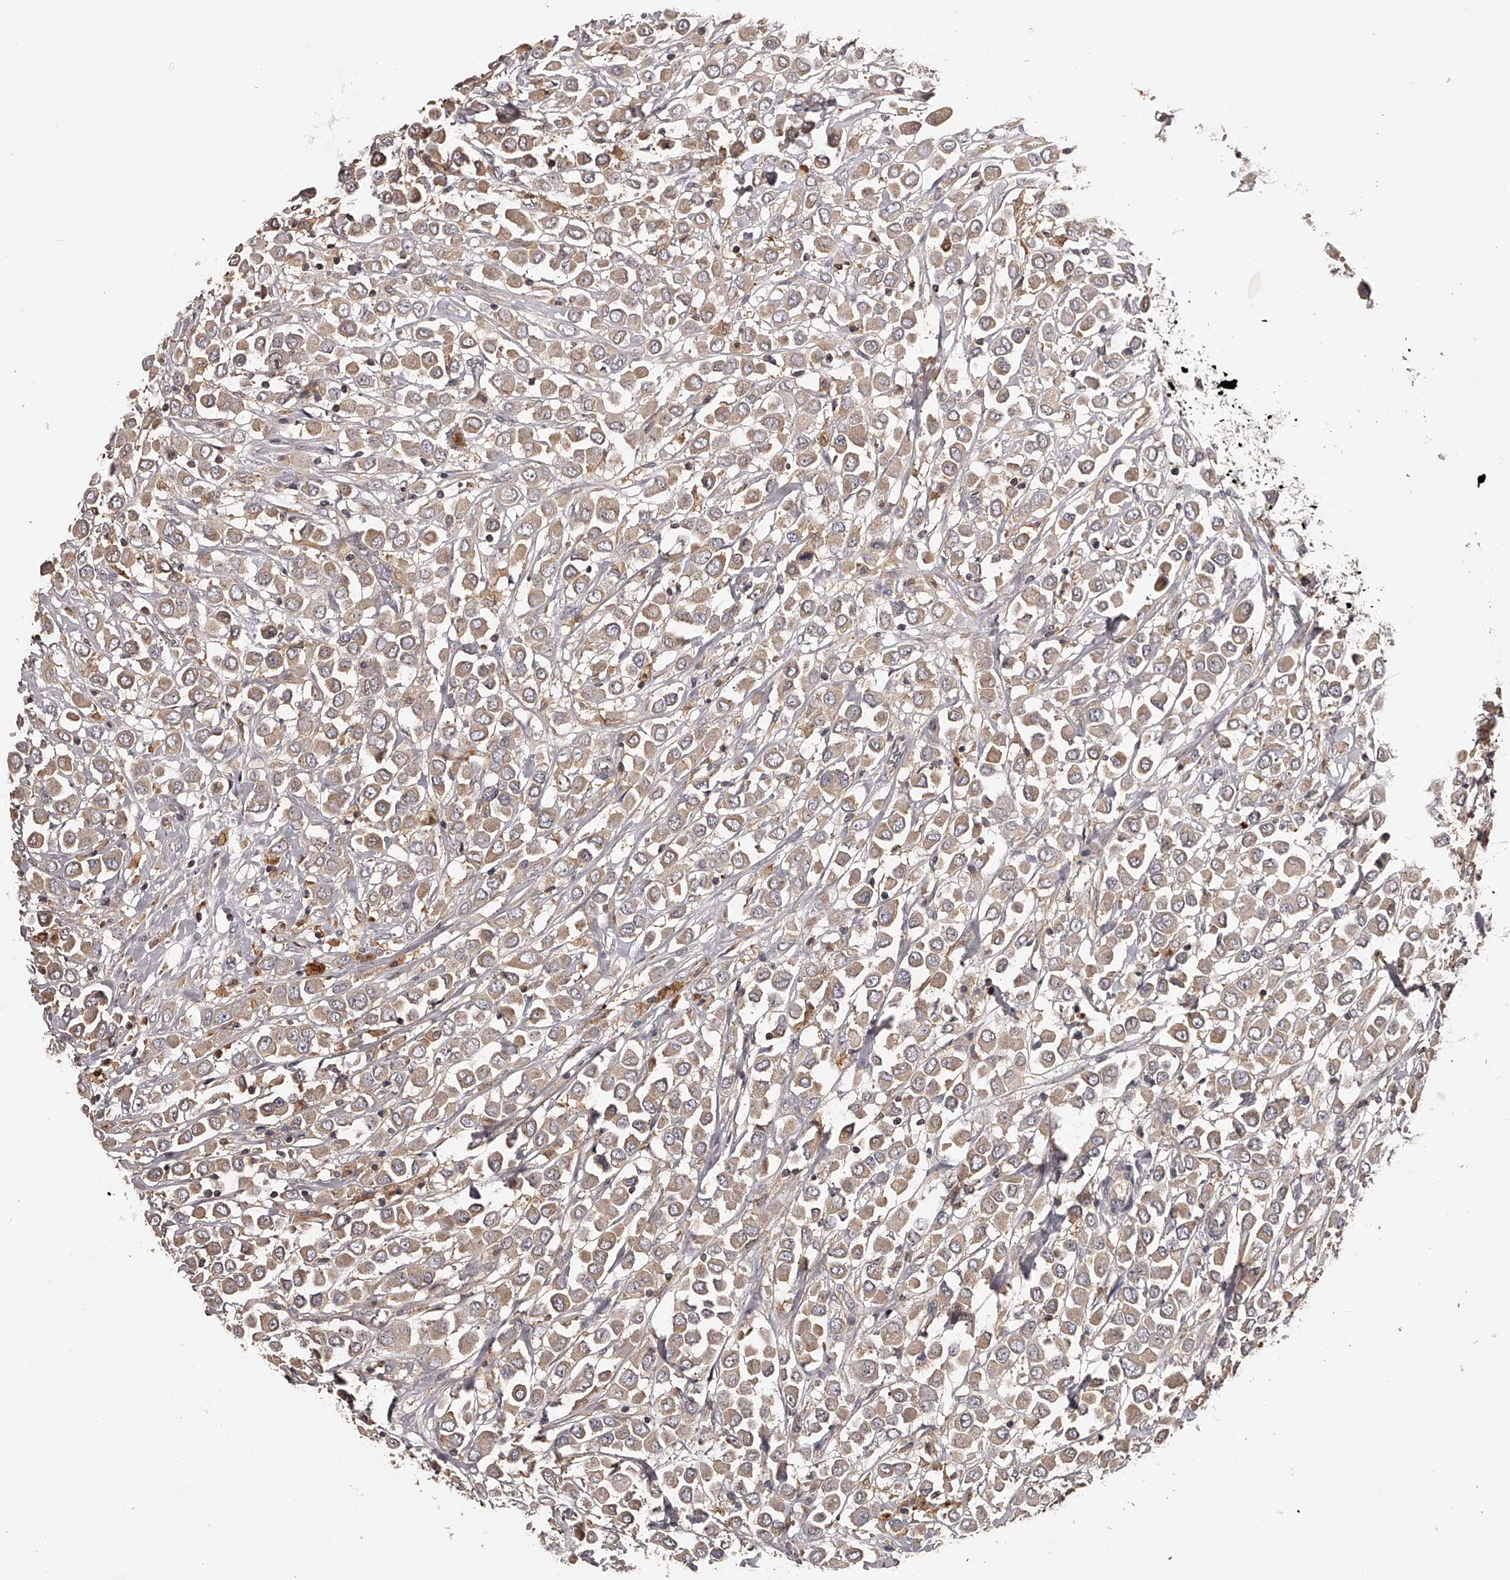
{"staining": {"intensity": "weak", "quantity": ">75%", "location": "cytoplasmic/membranous"}, "tissue": "breast cancer", "cell_type": "Tumor cells", "image_type": "cancer", "snomed": [{"axis": "morphology", "description": "Duct carcinoma"}, {"axis": "topography", "description": "Breast"}], "caption": "Immunohistochemical staining of breast cancer displays weak cytoplasmic/membranous protein staining in approximately >75% of tumor cells.", "gene": "TNN", "patient": {"sex": "female", "age": 61}}